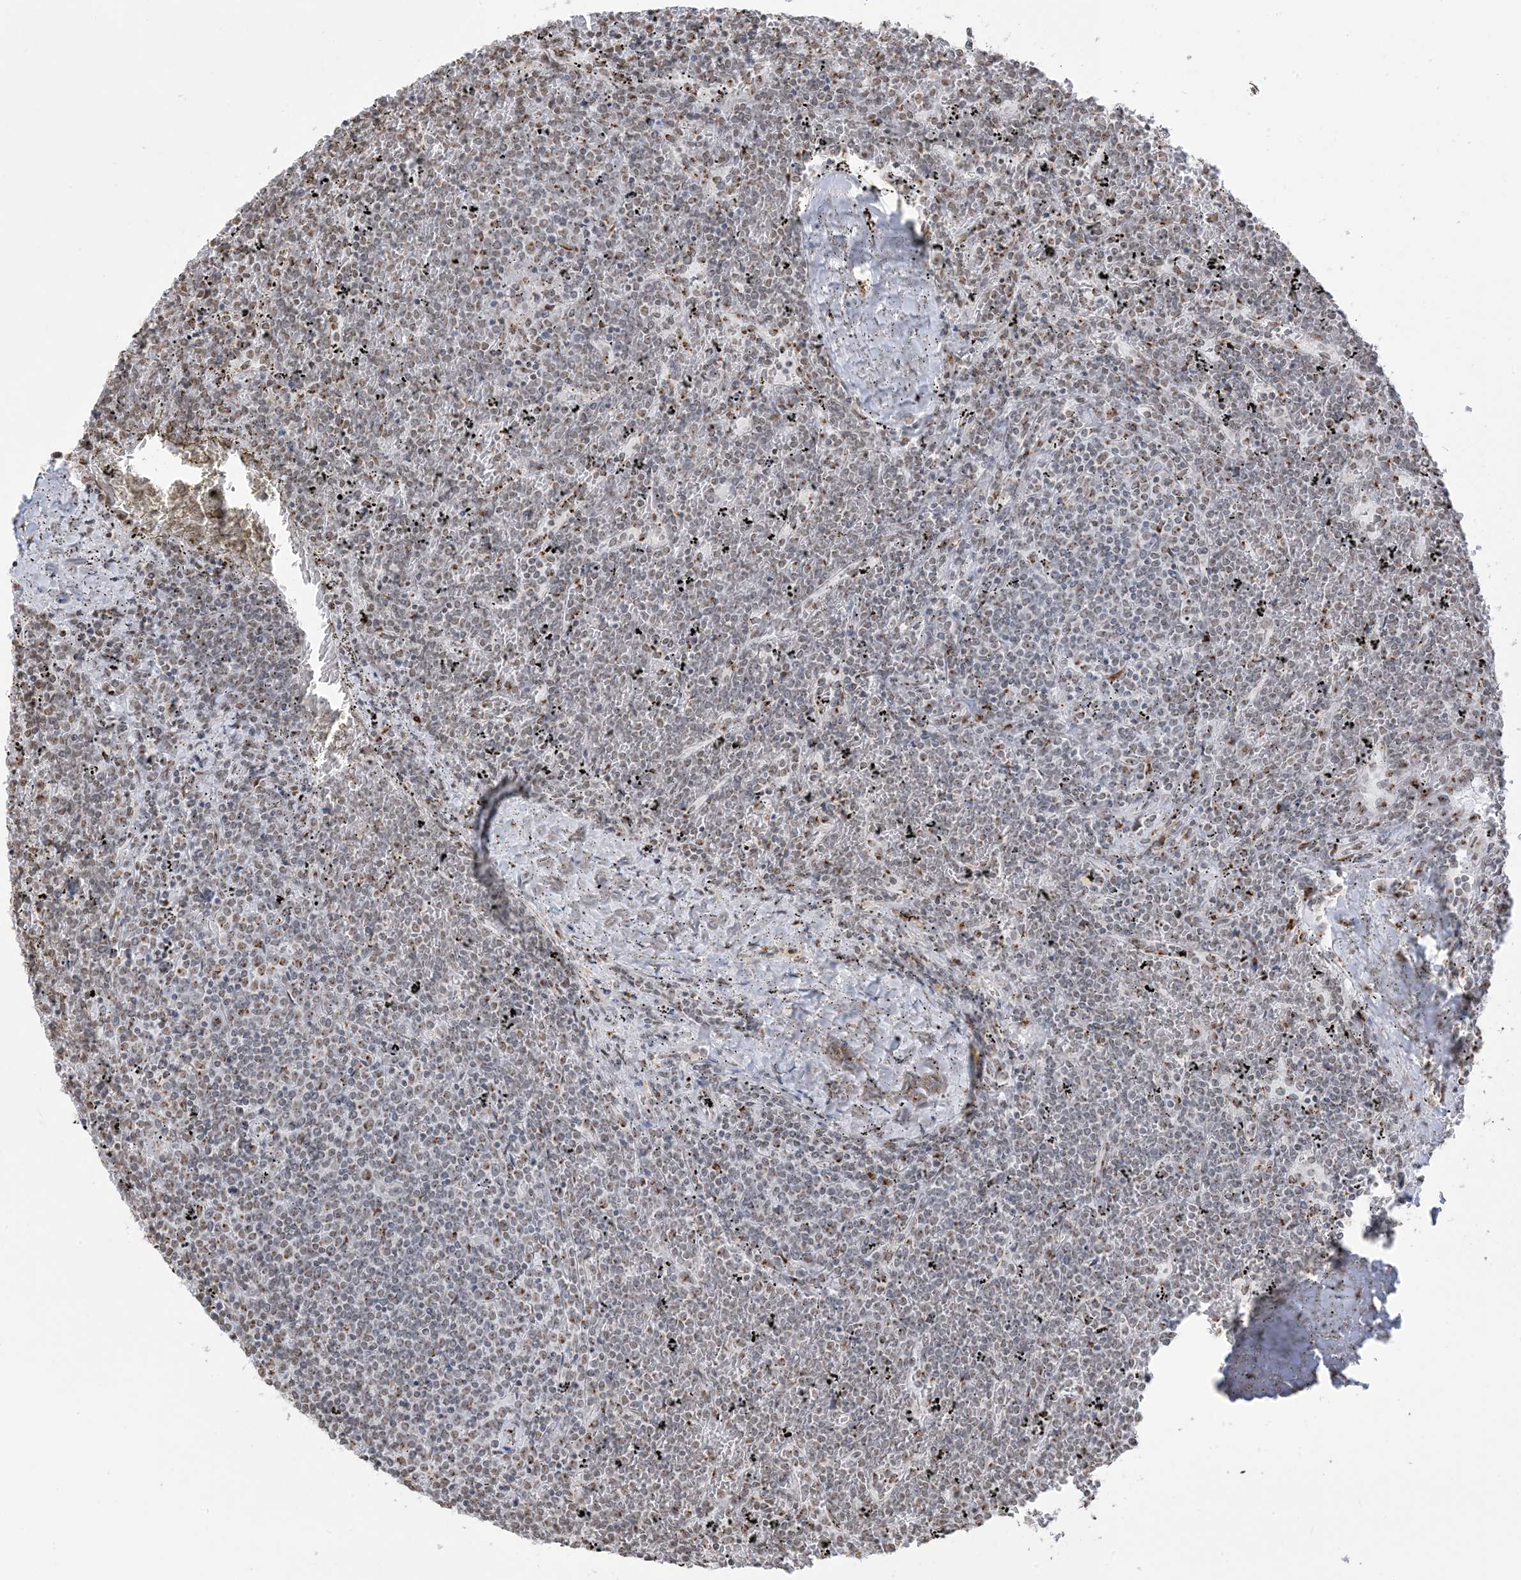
{"staining": {"intensity": "weak", "quantity": "<25%", "location": "cytoplasmic/membranous,nuclear"}, "tissue": "lymphoma", "cell_type": "Tumor cells", "image_type": "cancer", "snomed": [{"axis": "morphology", "description": "Malignant lymphoma, non-Hodgkin's type, Low grade"}, {"axis": "topography", "description": "Spleen"}], "caption": "High magnification brightfield microscopy of low-grade malignant lymphoma, non-Hodgkin's type stained with DAB (brown) and counterstained with hematoxylin (blue): tumor cells show no significant positivity.", "gene": "GPR107", "patient": {"sex": "female", "age": 19}}